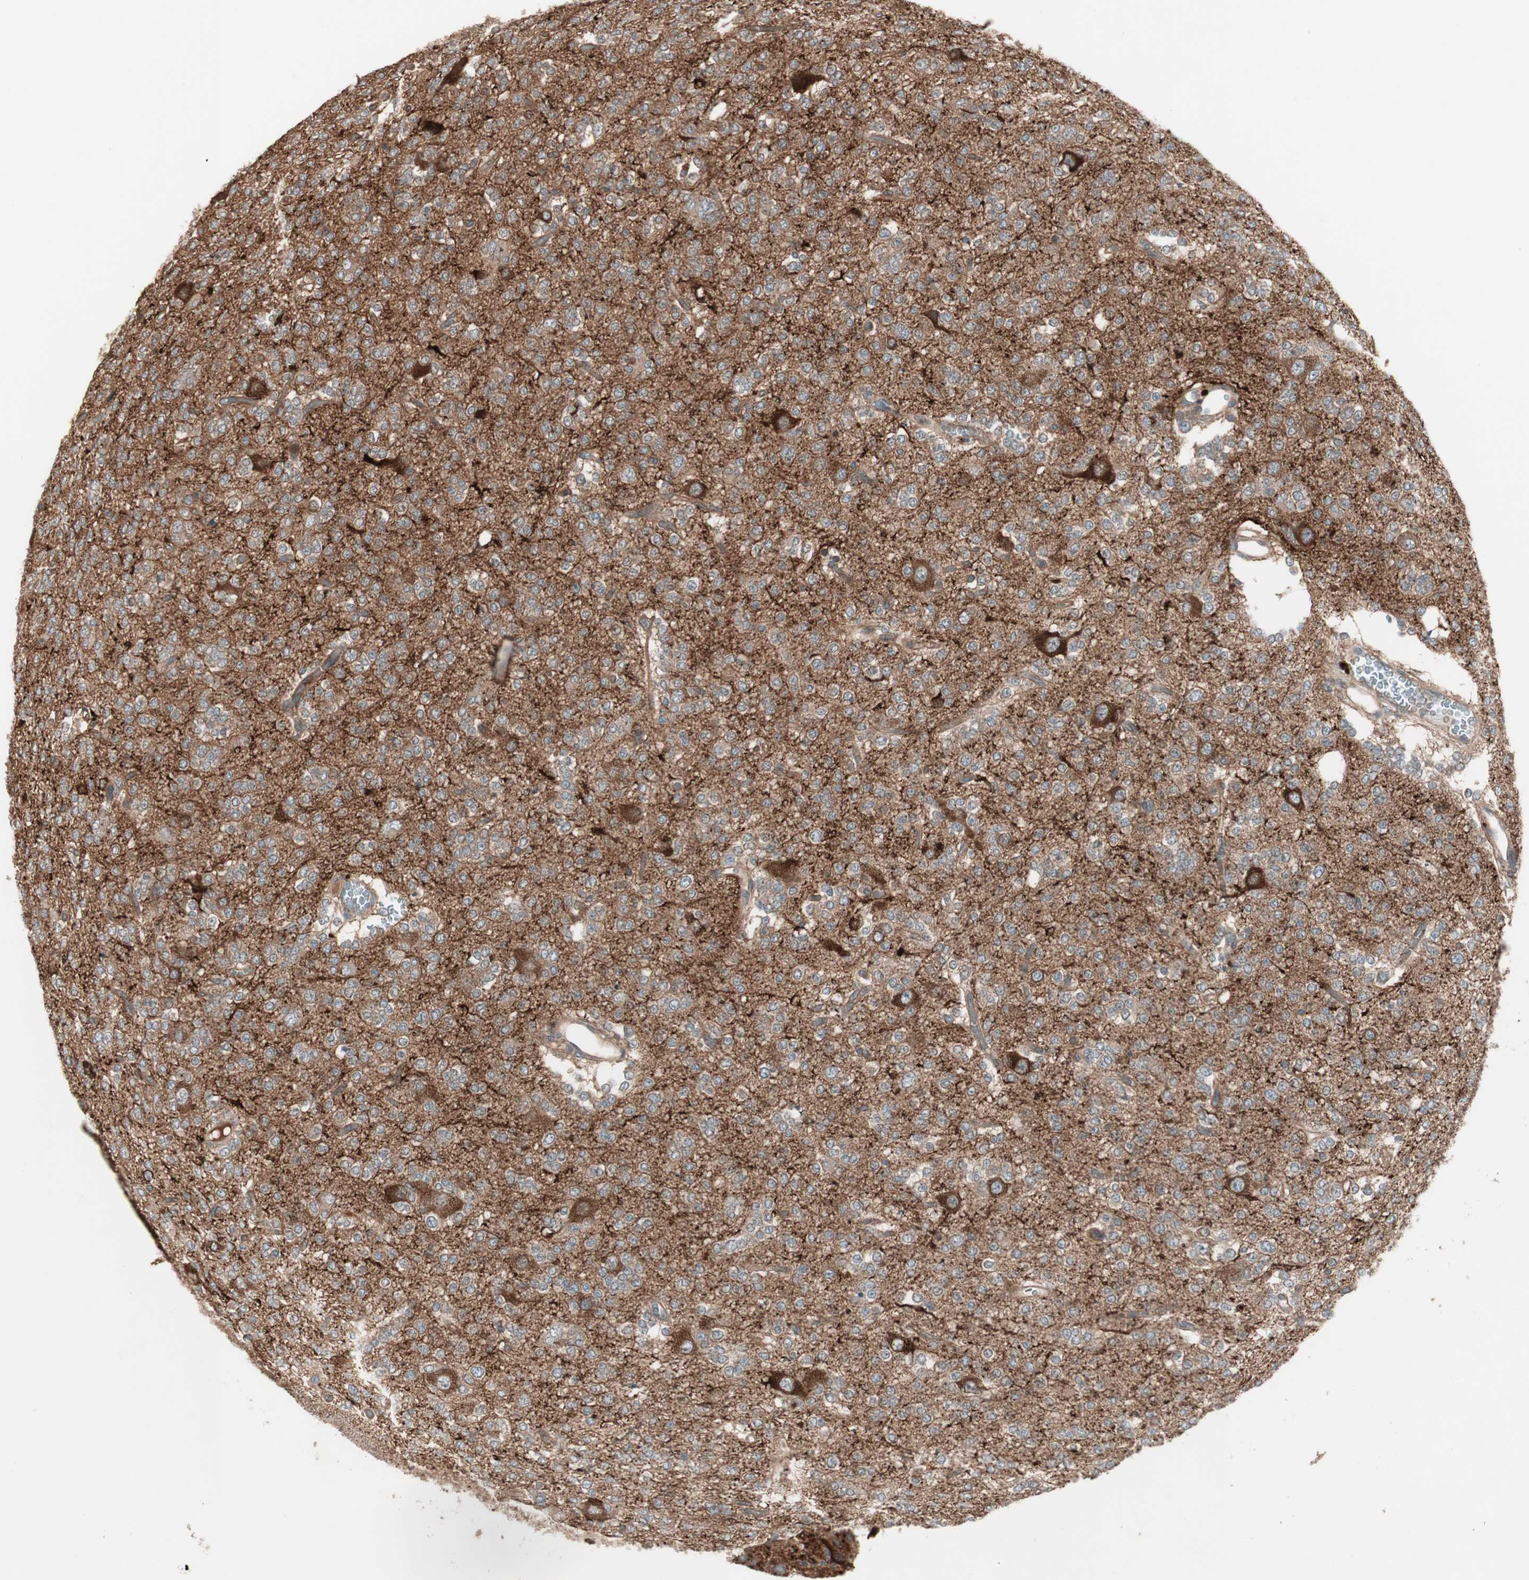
{"staining": {"intensity": "strong", "quantity": ">75%", "location": "cytoplasmic/membranous"}, "tissue": "glioma", "cell_type": "Tumor cells", "image_type": "cancer", "snomed": [{"axis": "morphology", "description": "Glioma, malignant, Low grade"}, {"axis": "topography", "description": "Brain"}], "caption": "Immunohistochemical staining of human malignant glioma (low-grade) displays high levels of strong cytoplasmic/membranous staining in about >75% of tumor cells.", "gene": "TFPI", "patient": {"sex": "male", "age": 38}}